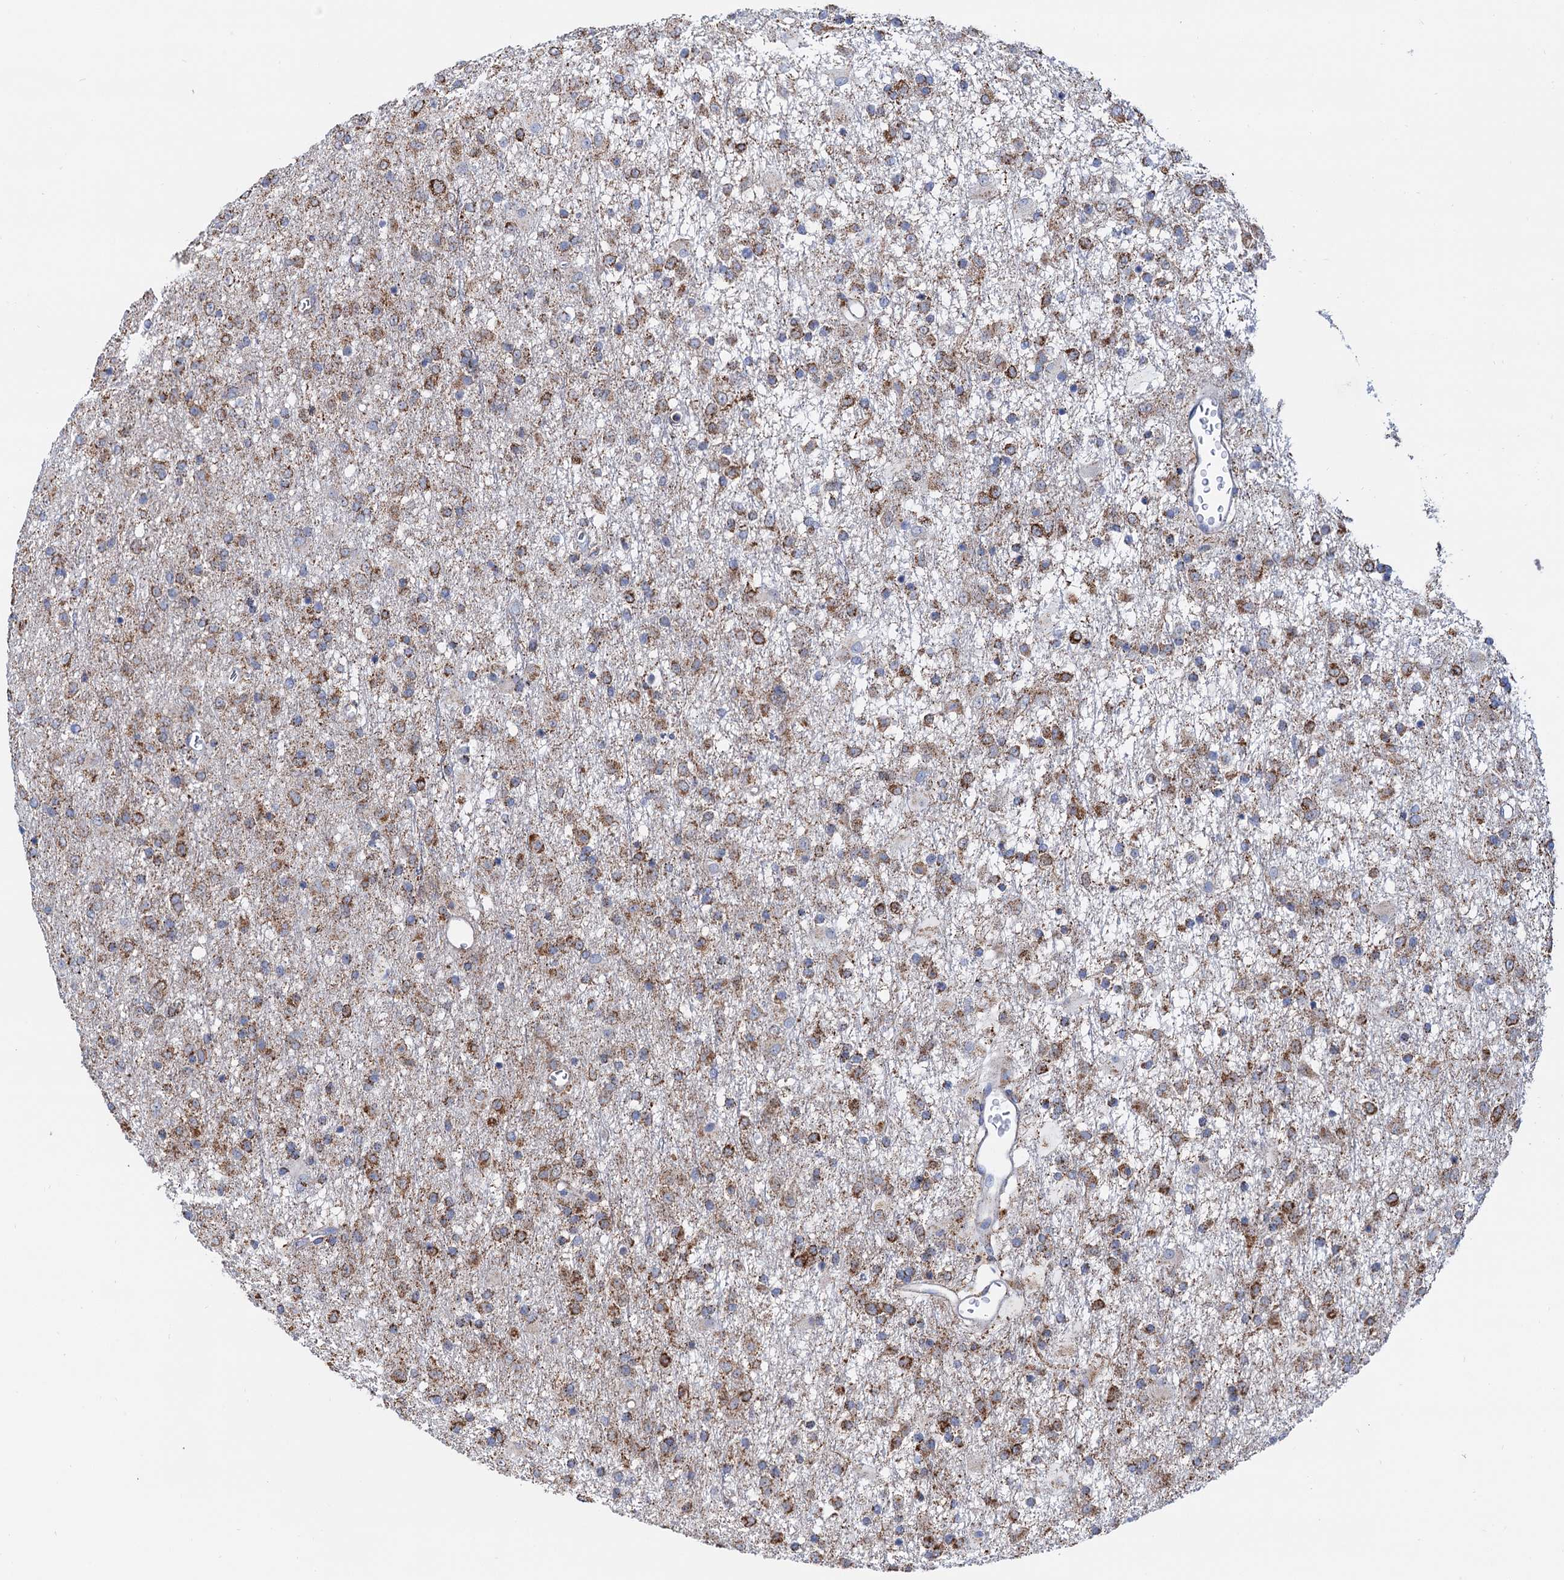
{"staining": {"intensity": "moderate", "quantity": ">75%", "location": "cytoplasmic/membranous"}, "tissue": "glioma", "cell_type": "Tumor cells", "image_type": "cancer", "snomed": [{"axis": "morphology", "description": "Glioma, malignant, Low grade"}, {"axis": "topography", "description": "Brain"}], "caption": "DAB immunohistochemical staining of malignant low-grade glioma shows moderate cytoplasmic/membranous protein positivity in about >75% of tumor cells.", "gene": "C2CD3", "patient": {"sex": "male", "age": 65}}